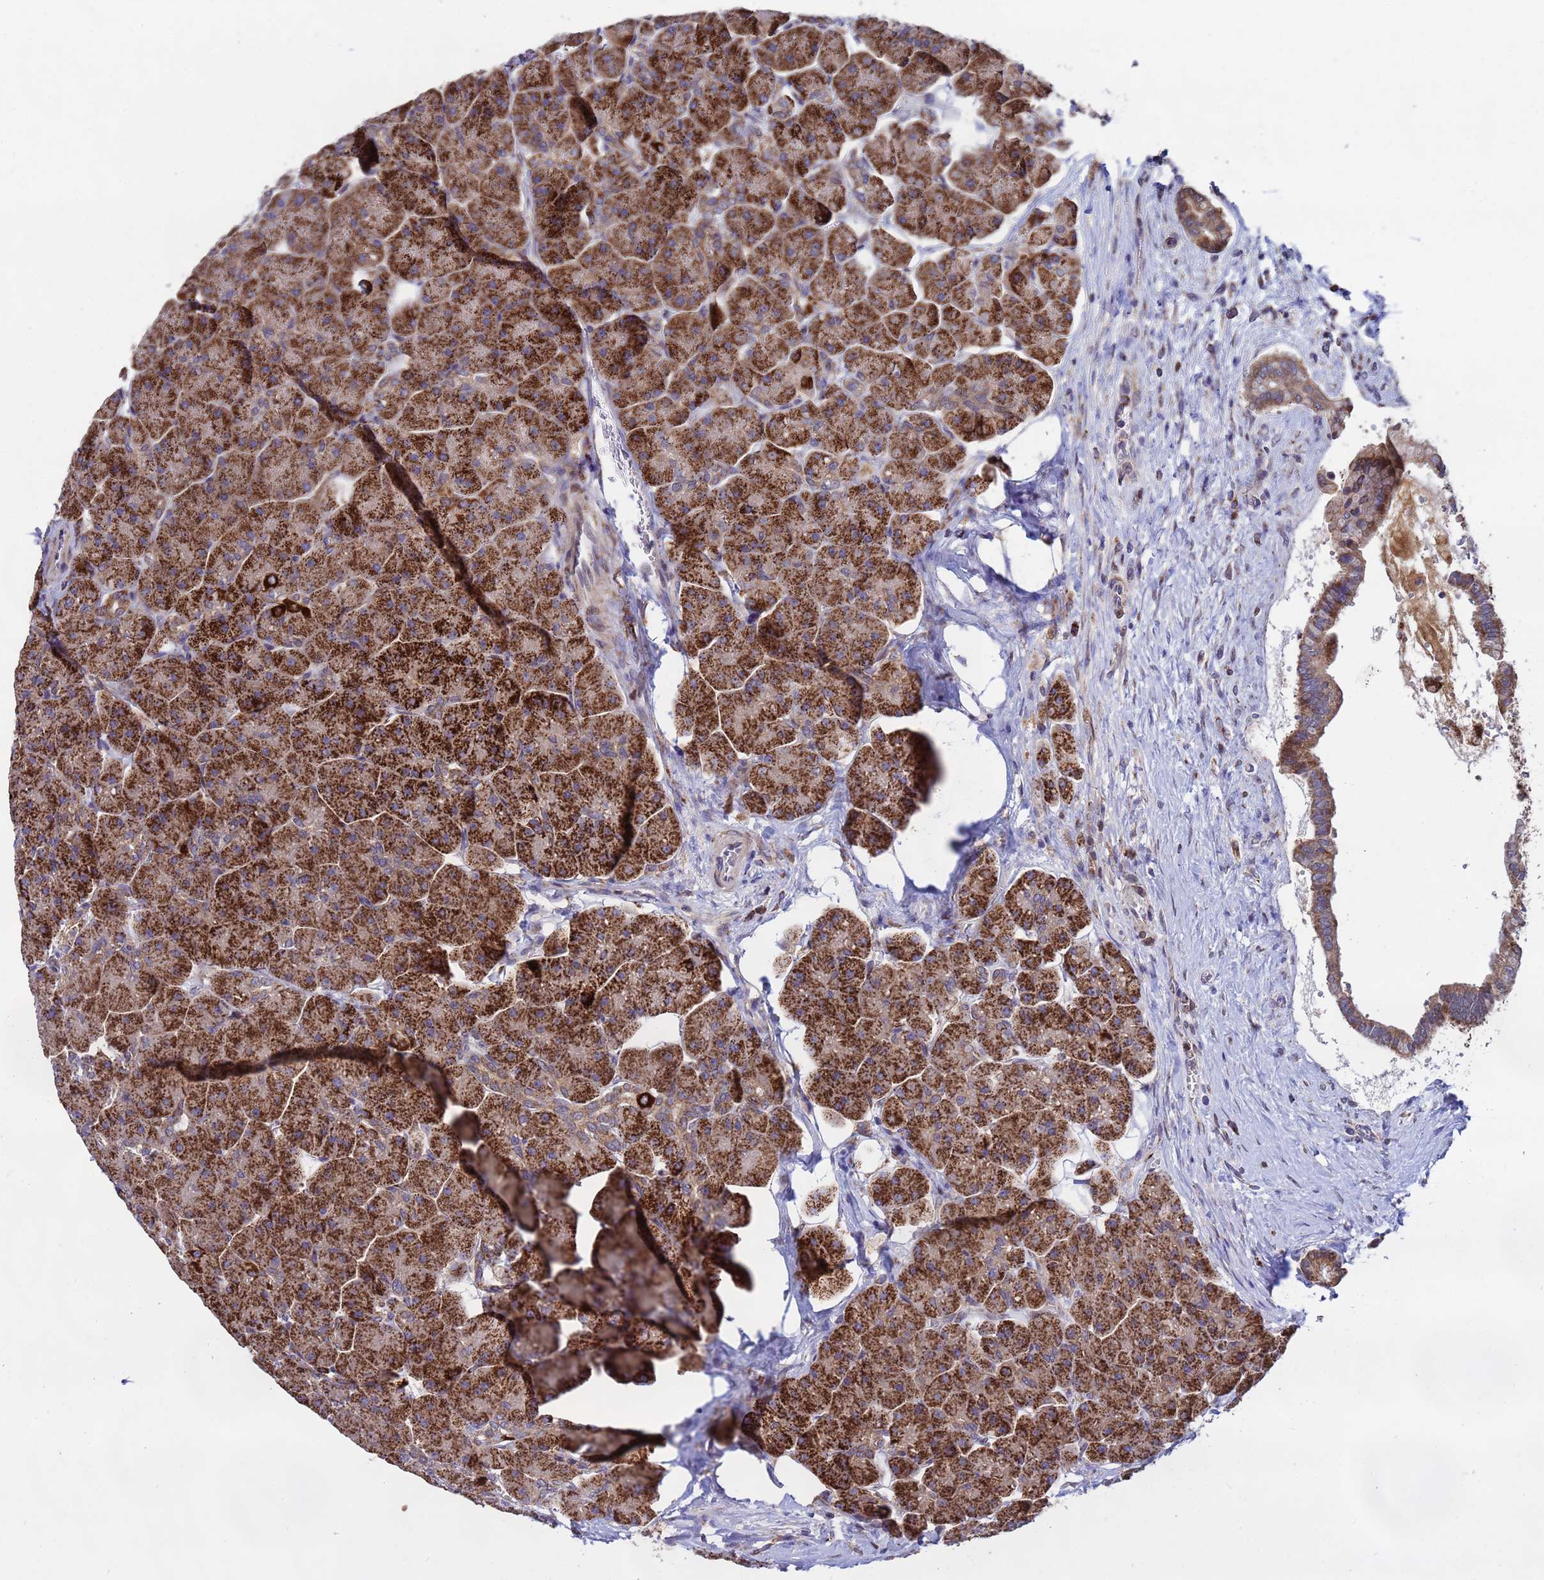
{"staining": {"intensity": "strong", "quantity": ">75%", "location": "cytoplasmic/membranous"}, "tissue": "pancreas", "cell_type": "Exocrine glandular cells", "image_type": "normal", "snomed": [{"axis": "morphology", "description": "Normal tissue, NOS"}, {"axis": "topography", "description": "Pancreas"}], "caption": "A brown stain highlights strong cytoplasmic/membranous positivity of a protein in exocrine glandular cells of normal human pancreas. (Brightfield microscopy of DAB IHC at high magnification).", "gene": "TUBGCP3", "patient": {"sex": "male", "age": 66}}